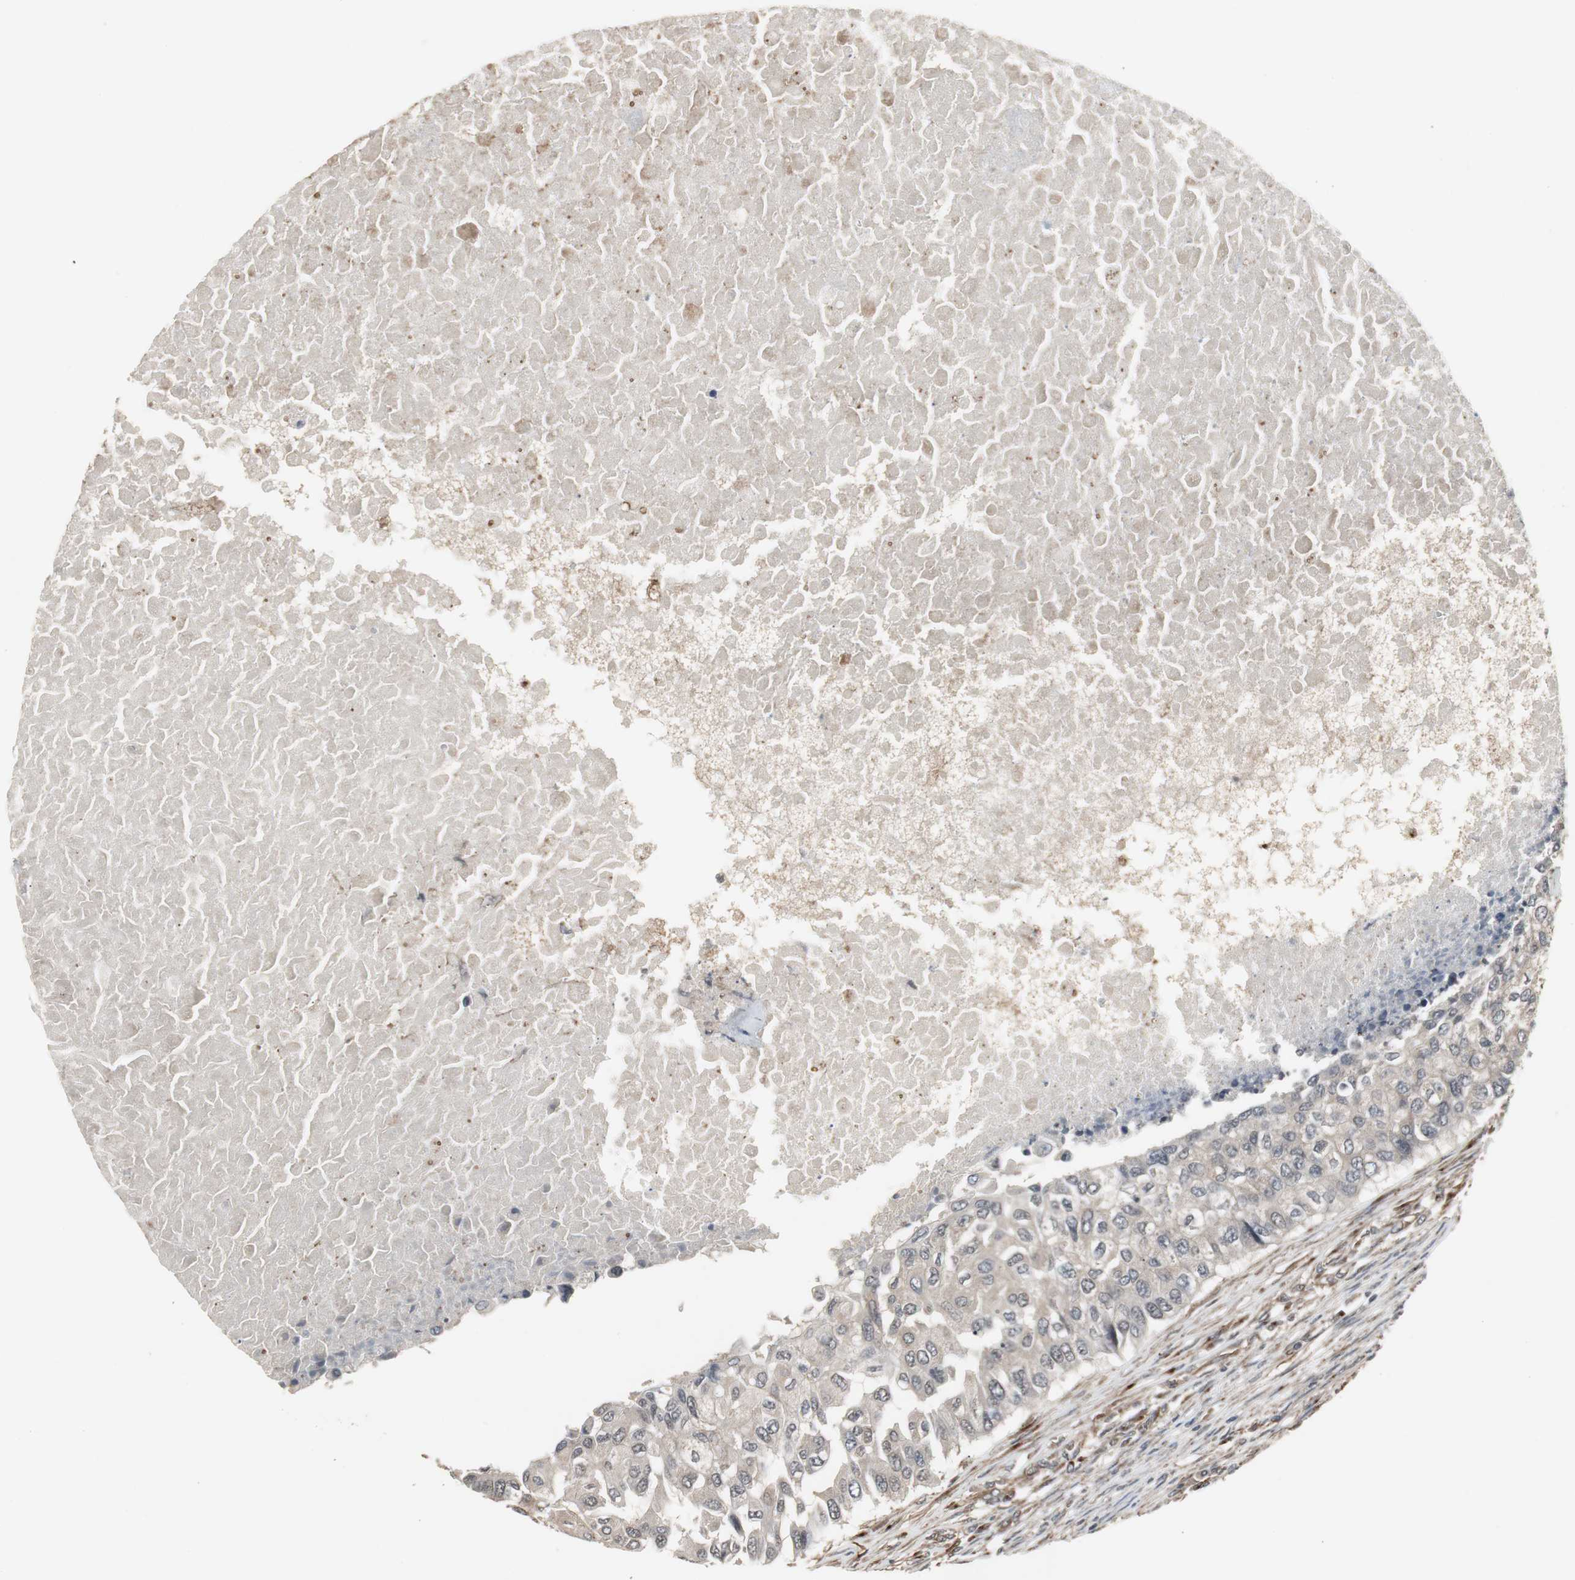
{"staining": {"intensity": "weak", "quantity": ">75%", "location": "cytoplasmic/membranous"}, "tissue": "breast cancer", "cell_type": "Tumor cells", "image_type": "cancer", "snomed": [{"axis": "morphology", "description": "Normal tissue, NOS"}, {"axis": "morphology", "description": "Duct carcinoma"}, {"axis": "topography", "description": "Breast"}], "caption": "Immunohistochemistry micrograph of neoplastic tissue: human invasive ductal carcinoma (breast) stained using immunohistochemistry (IHC) shows low levels of weak protein expression localized specifically in the cytoplasmic/membranous of tumor cells, appearing as a cytoplasmic/membranous brown color.", "gene": "ATP2B2", "patient": {"sex": "female", "age": 49}}